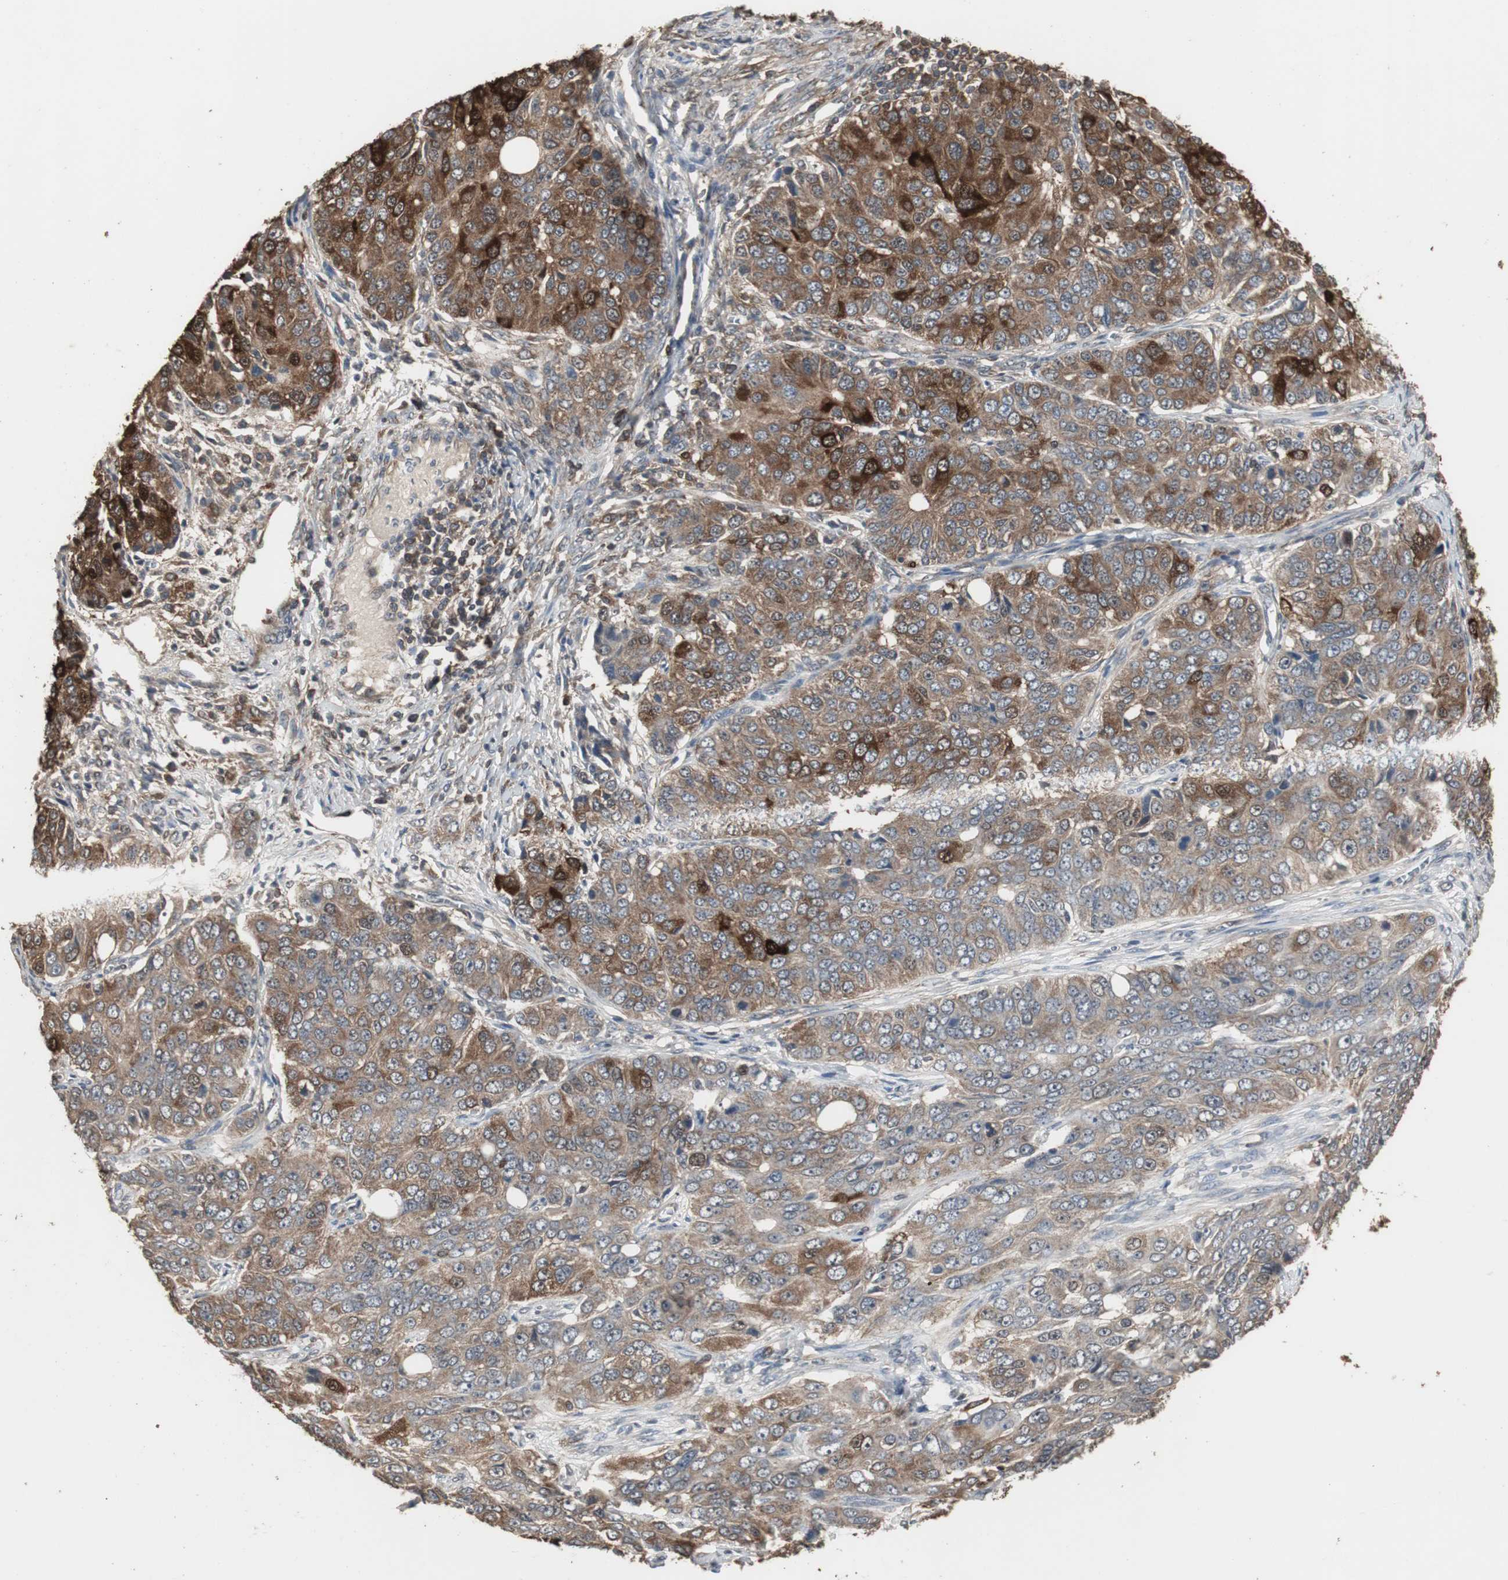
{"staining": {"intensity": "strong", "quantity": ">75%", "location": "cytoplasmic/membranous"}, "tissue": "ovarian cancer", "cell_type": "Tumor cells", "image_type": "cancer", "snomed": [{"axis": "morphology", "description": "Carcinoma, endometroid"}, {"axis": "topography", "description": "Ovary"}], "caption": "Strong cytoplasmic/membranous expression is identified in approximately >75% of tumor cells in endometroid carcinoma (ovarian).", "gene": "HPRT1", "patient": {"sex": "female", "age": 51}}